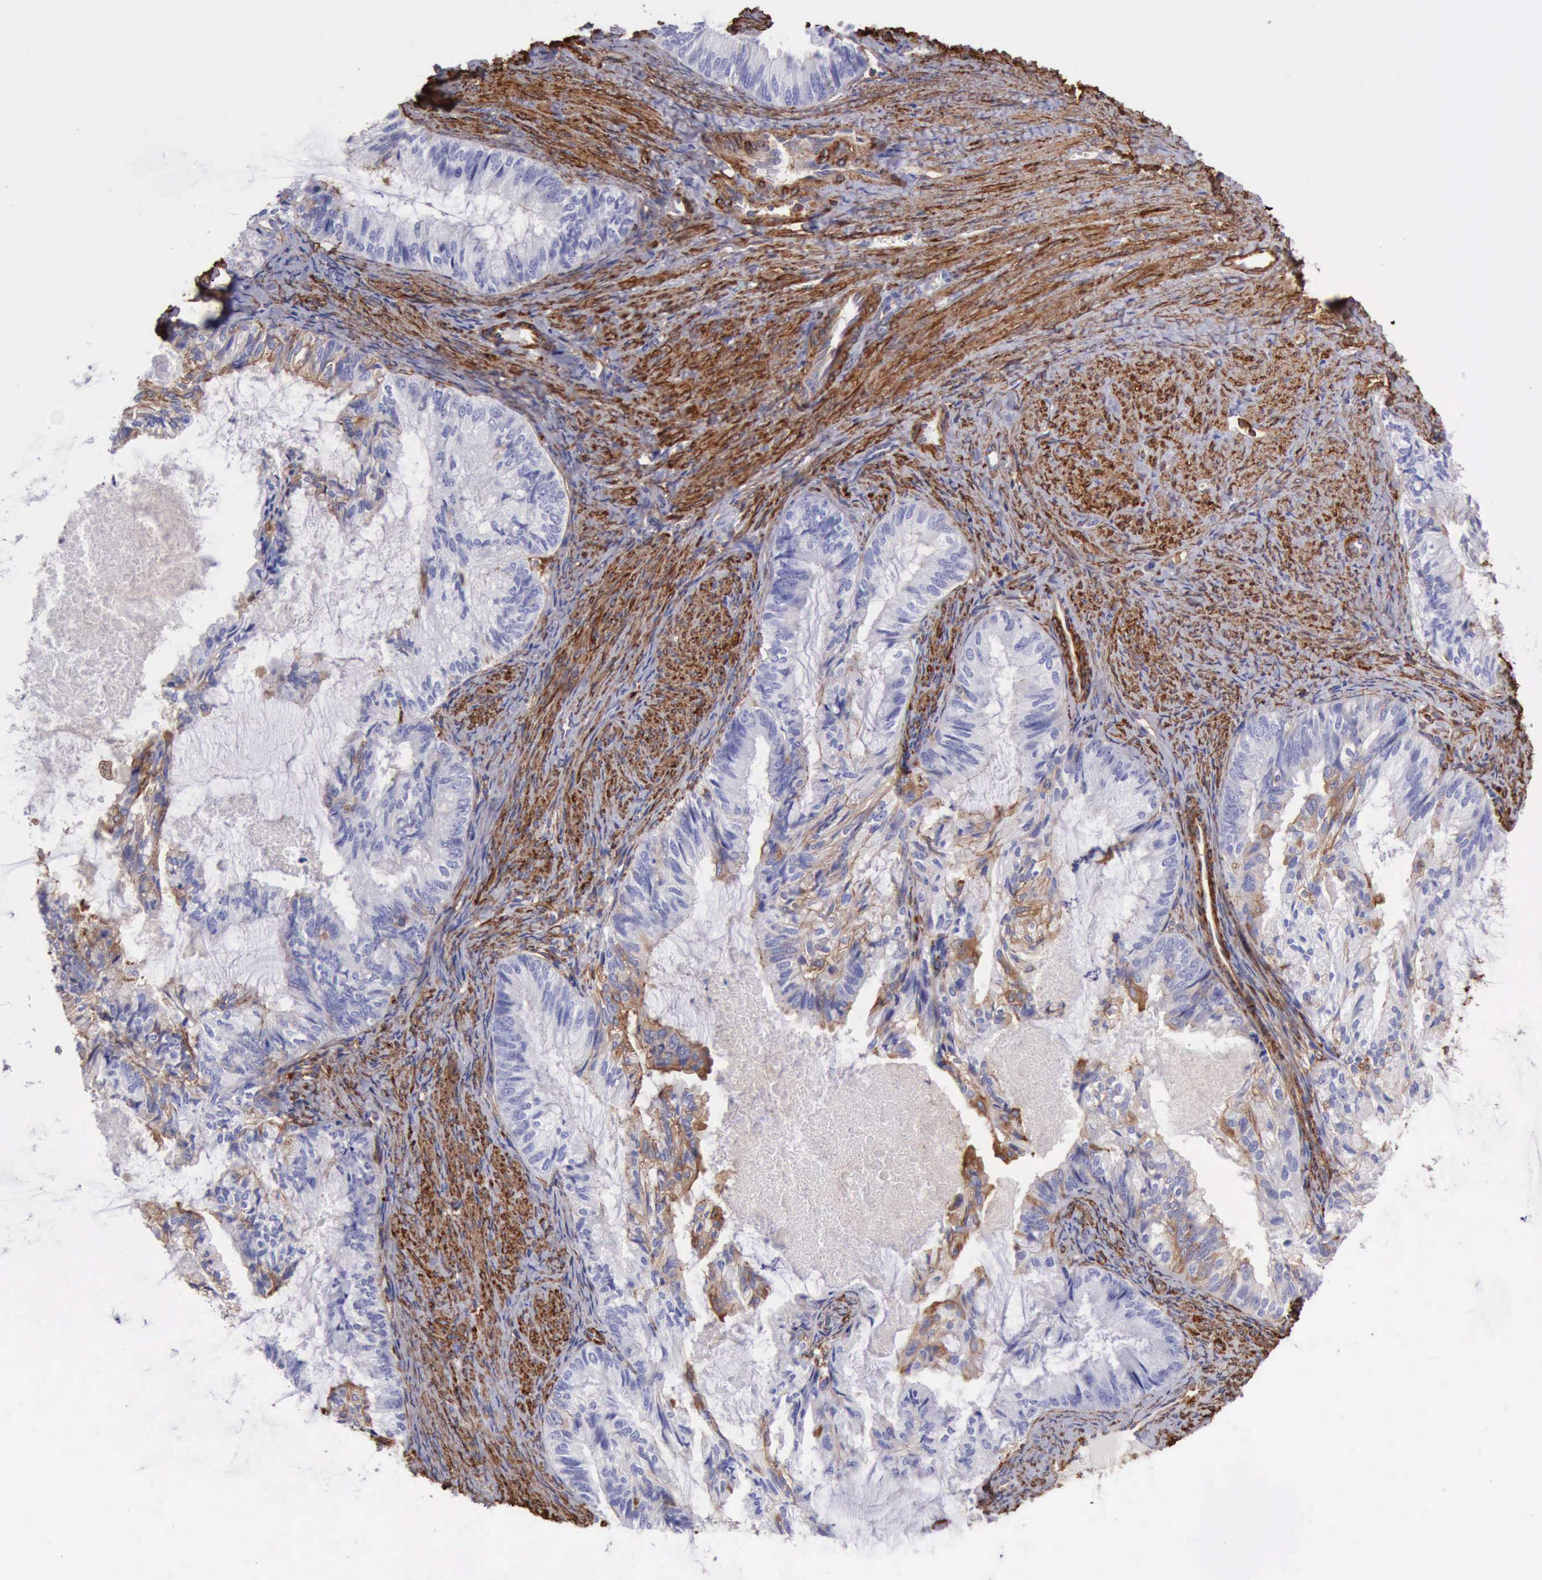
{"staining": {"intensity": "weak", "quantity": "<25%", "location": "cytoplasmic/membranous"}, "tissue": "endometrial cancer", "cell_type": "Tumor cells", "image_type": "cancer", "snomed": [{"axis": "morphology", "description": "Adenocarcinoma, NOS"}, {"axis": "topography", "description": "Endometrium"}], "caption": "The histopathology image demonstrates no staining of tumor cells in endometrial cancer (adenocarcinoma).", "gene": "FLNA", "patient": {"sex": "female", "age": 86}}